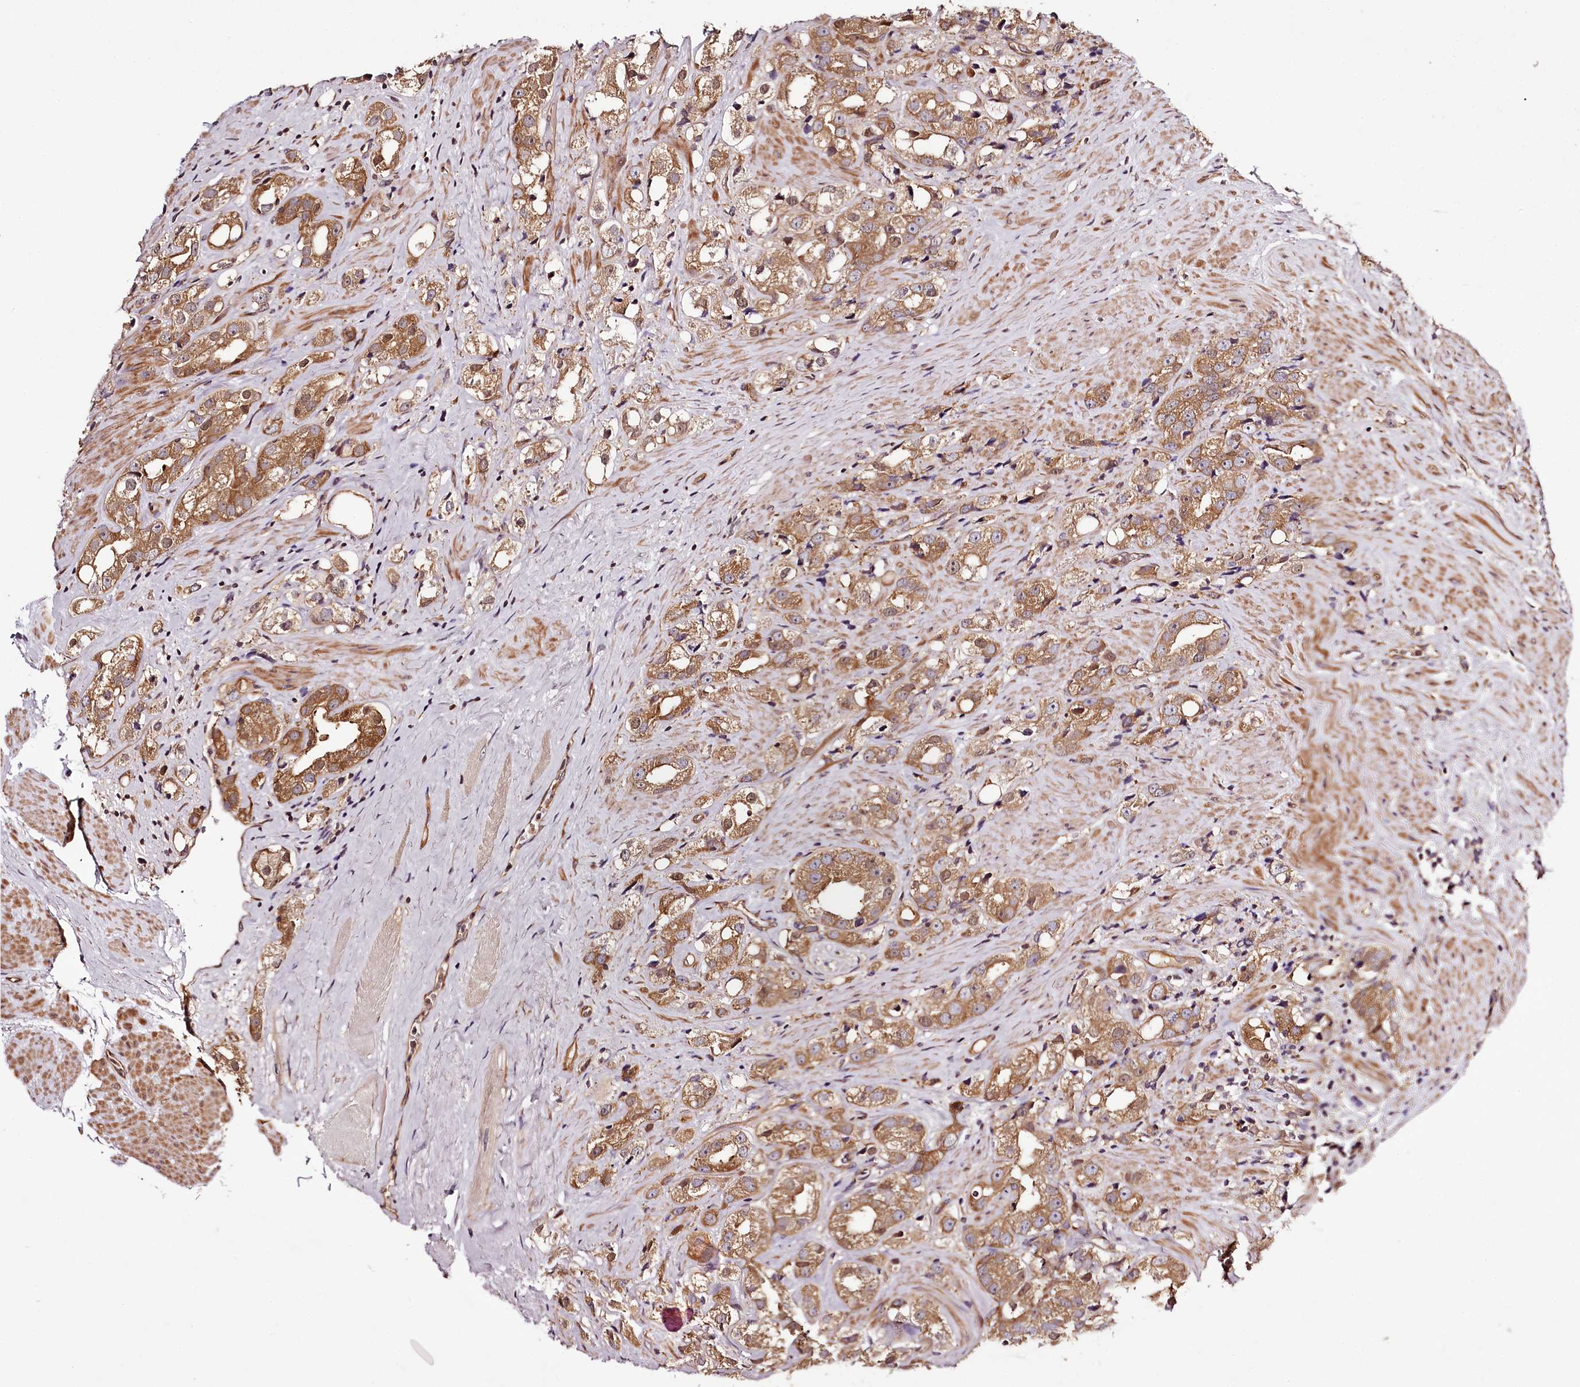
{"staining": {"intensity": "moderate", "quantity": ">75%", "location": "cytoplasmic/membranous"}, "tissue": "prostate cancer", "cell_type": "Tumor cells", "image_type": "cancer", "snomed": [{"axis": "morphology", "description": "Adenocarcinoma, NOS"}, {"axis": "topography", "description": "Prostate"}], "caption": "Moderate cytoplasmic/membranous protein positivity is seen in approximately >75% of tumor cells in prostate adenocarcinoma.", "gene": "TARS1", "patient": {"sex": "male", "age": 79}}